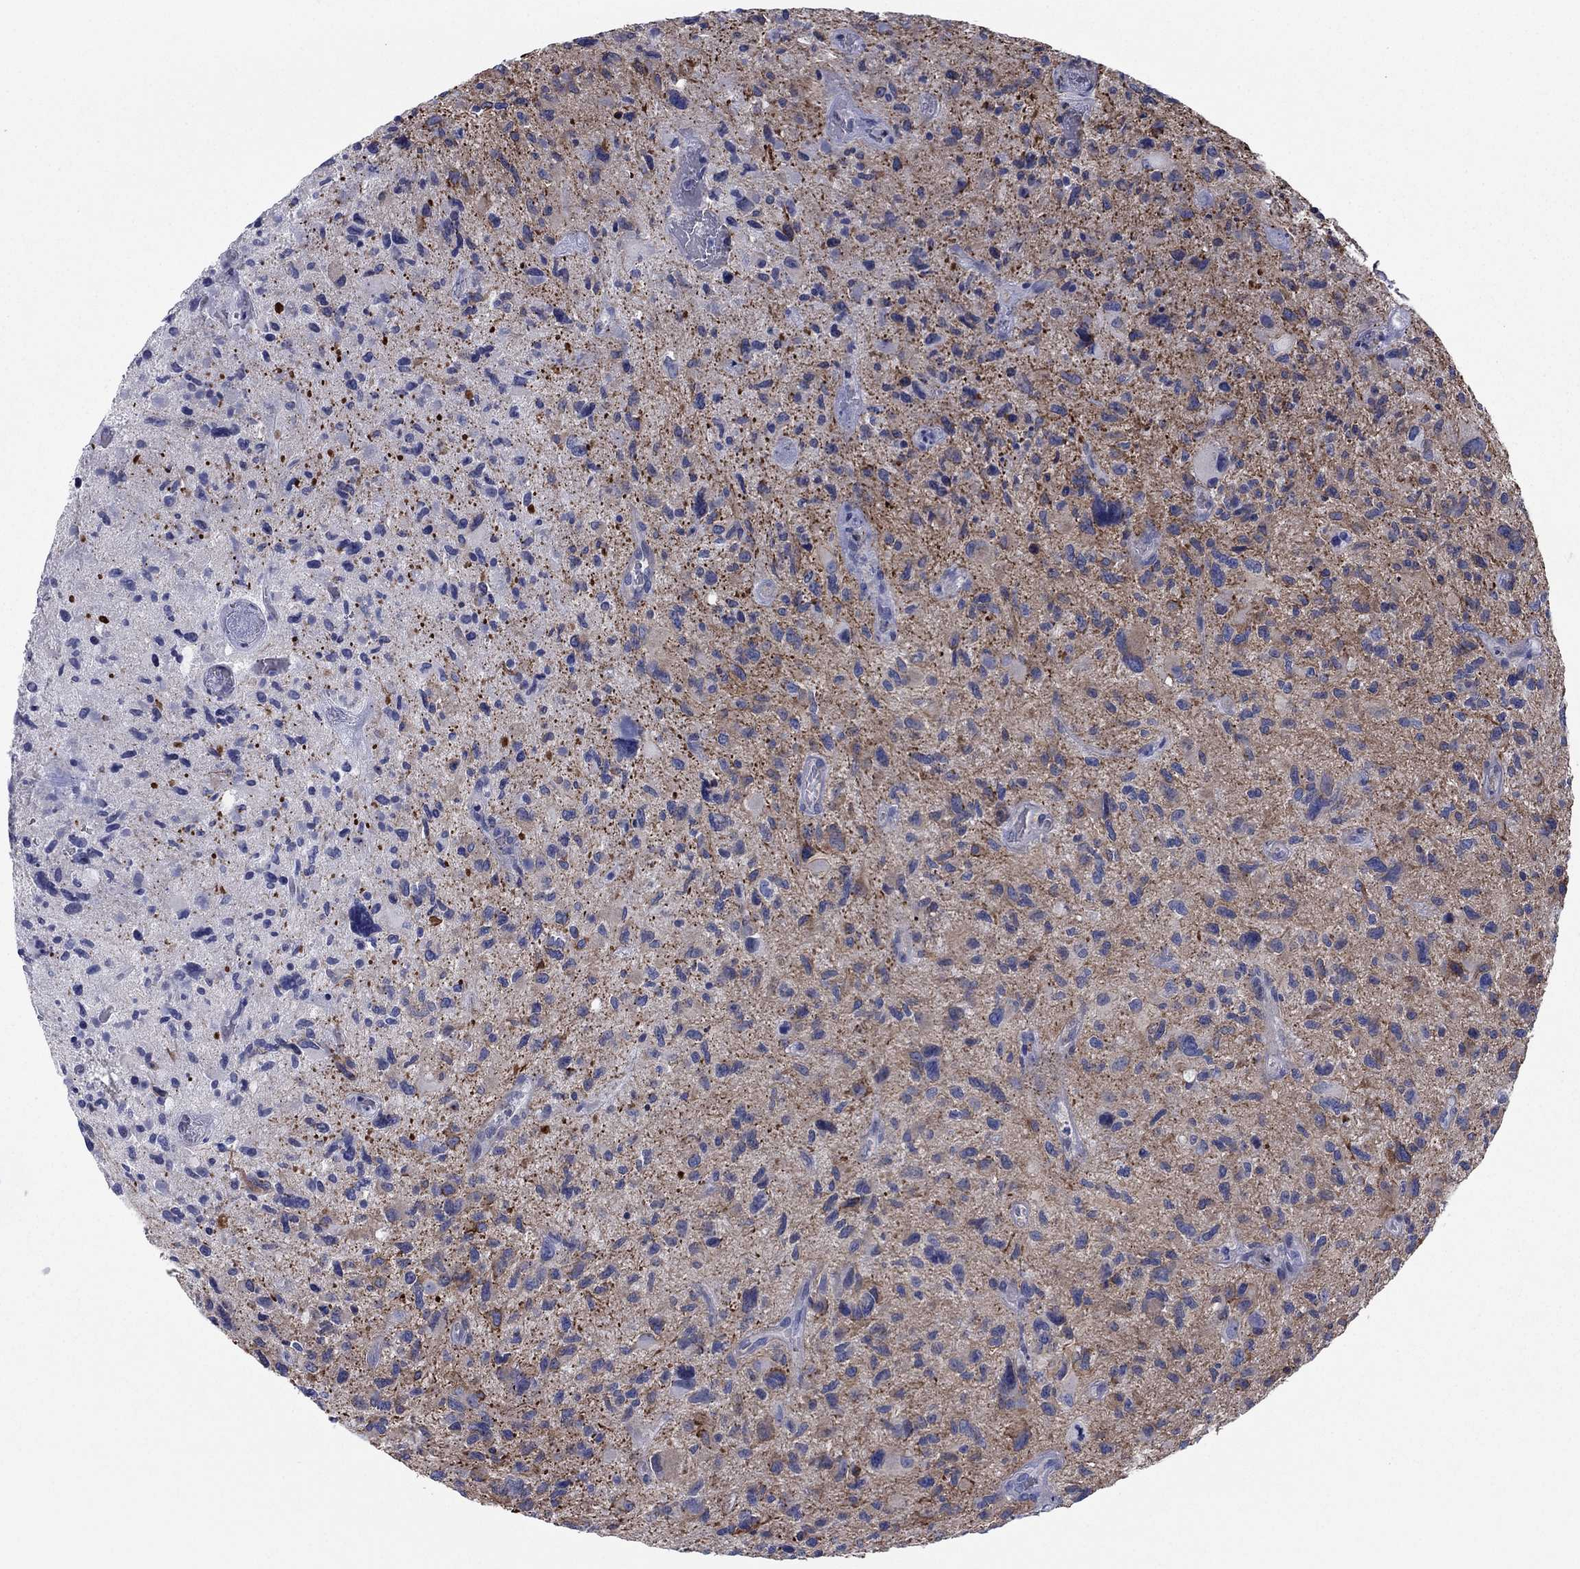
{"staining": {"intensity": "negative", "quantity": "none", "location": "none"}, "tissue": "glioma", "cell_type": "Tumor cells", "image_type": "cancer", "snomed": [{"axis": "morphology", "description": "Glioma, malignant, NOS"}, {"axis": "morphology", "description": "Glioma, malignant, High grade"}, {"axis": "topography", "description": "Brain"}], "caption": "A micrograph of glioma stained for a protein displays no brown staining in tumor cells.", "gene": "PSD4", "patient": {"sex": "female", "age": 71}}